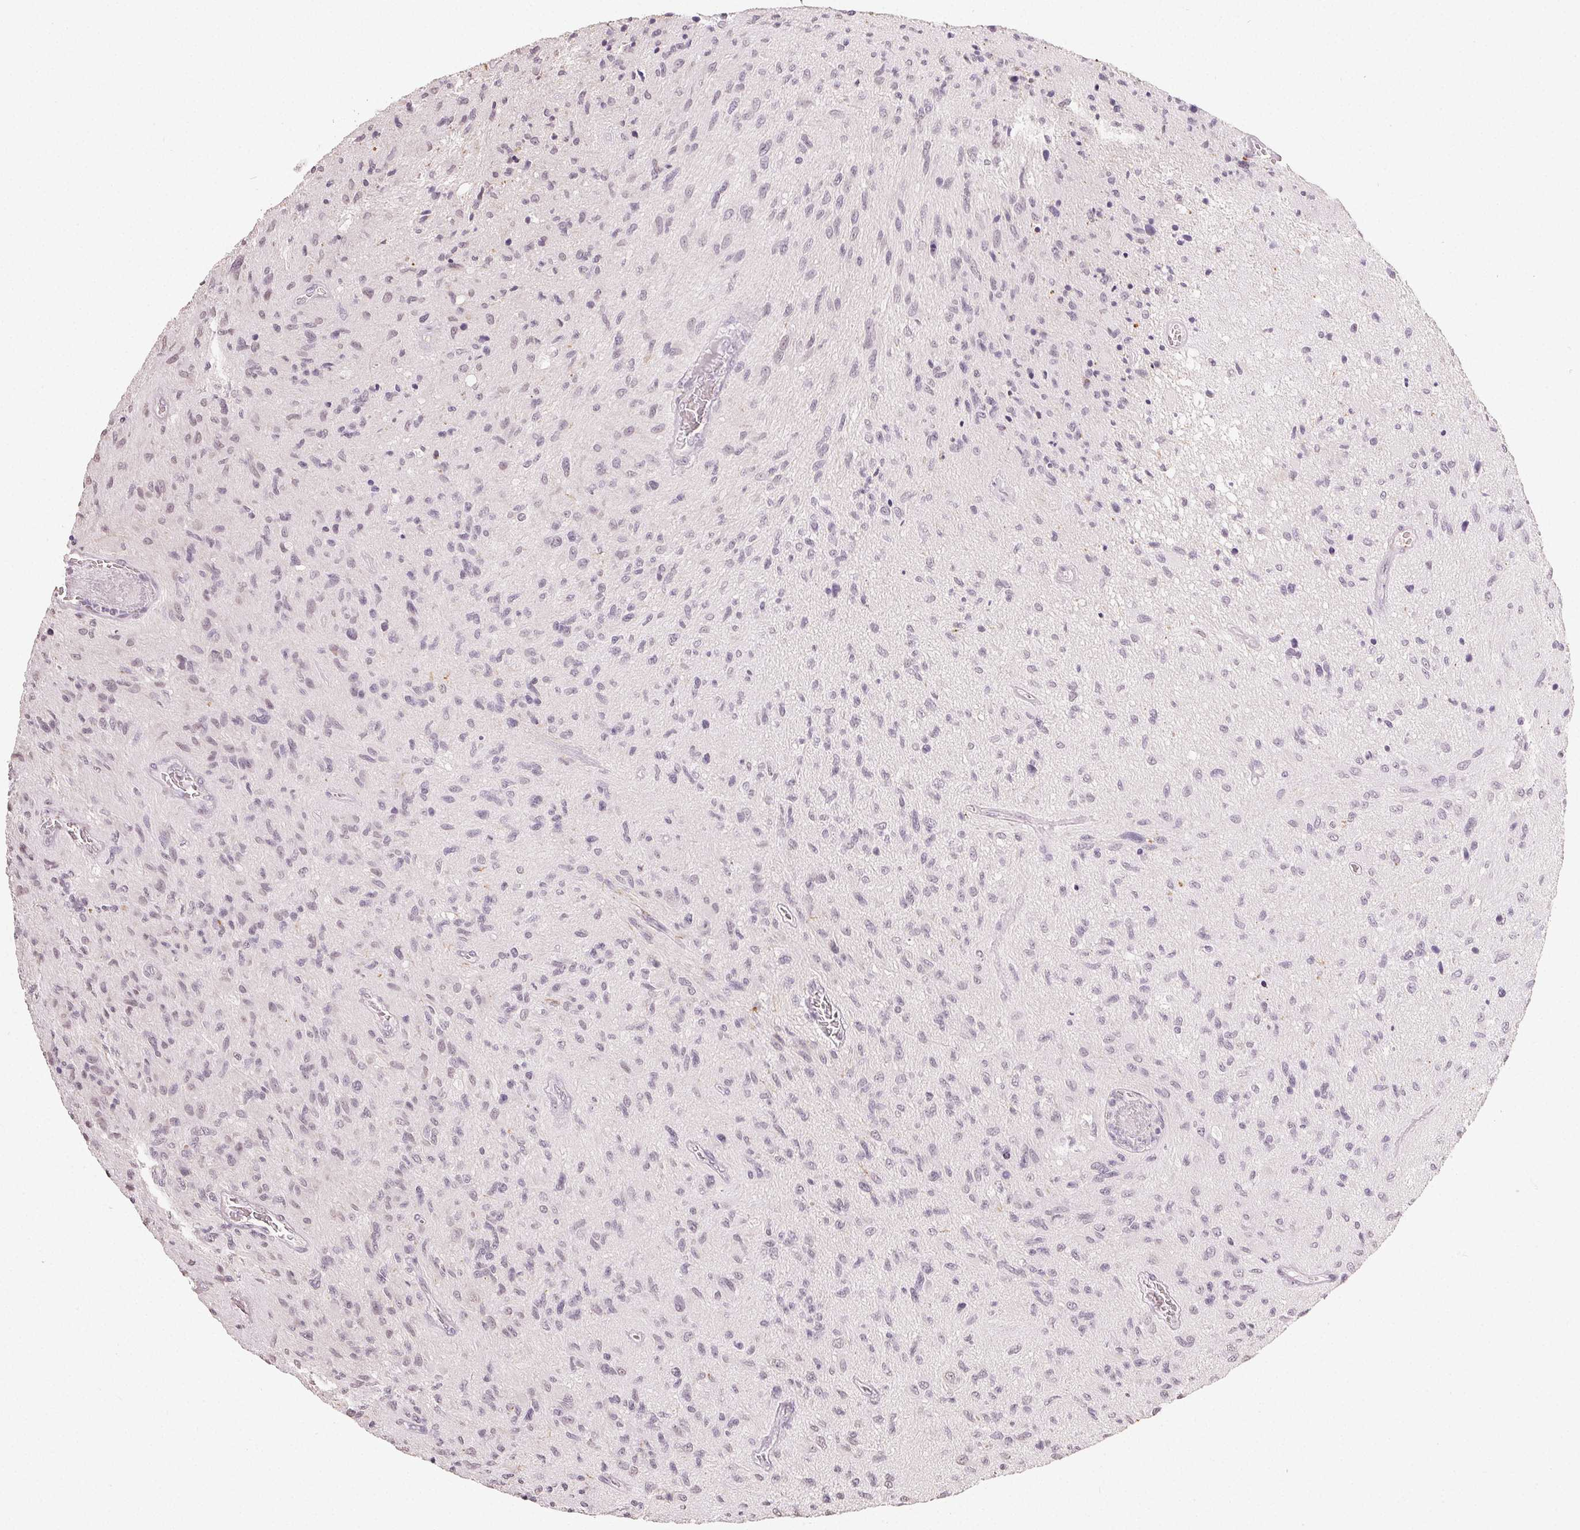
{"staining": {"intensity": "negative", "quantity": "none", "location": "none"}, "tissue": "glioma", "cell_type": "Tumor cells", "image_type": "cancer", "snomed": [{"axis": "morphology", "description": "Glioma, malignant, High grade"}, {"axis": "topography", "description": "Brain"}], "caption": "This is an immunohistochemistry (IHC) photomicrograph of malignant glioma (high-grade). There is no staining in tumor cells.", "gene": "TMEM174", "patient": {"sex": "male", "age": 54}}